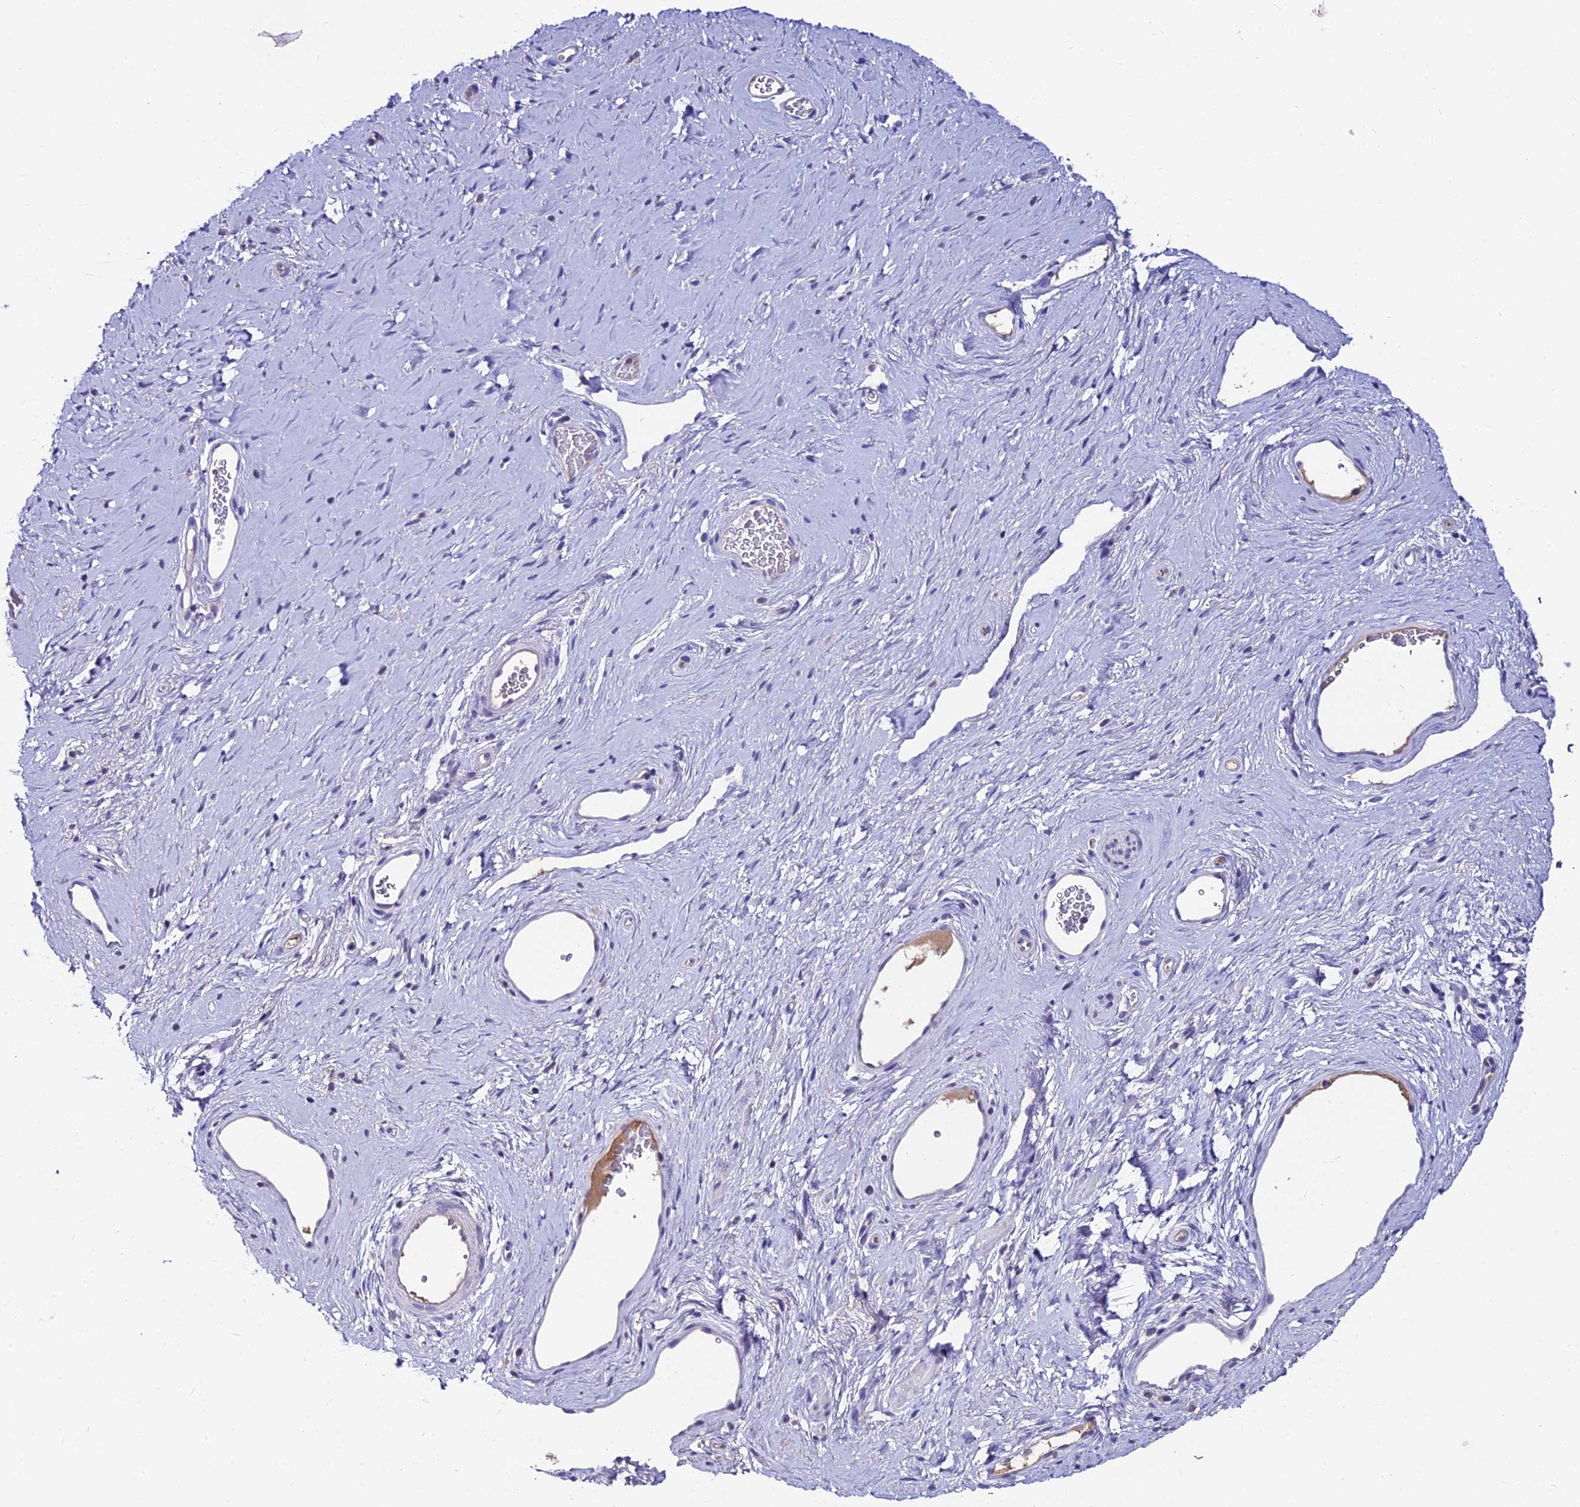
{"staining": {"intensity": "negative", "quantity": "none", "location": "none"}, "tissue": "adipose tissue", "cell_type": "Adipocytes", "image_type": "normal", "snomed": [{"axis": "morphology", "description": "Normal tissue, NOS"}, {"axis": "morphology", "description": "Adenocarcinoma, NOS"}, {"axis": "topography", "description": "Rectum"}, {"axis": "topography", "description": "Vagina"}, {"axis": "topography", "description": "Peripheral nerve tissue"}], "caption": "IHC photomicrograph of benign adipose tissue: adipose tissue stained with DAB reveals no significant protein positivity in adipocytes.", "gene": "LGALS7", "patient": {"sex": "female", "age": 71}}